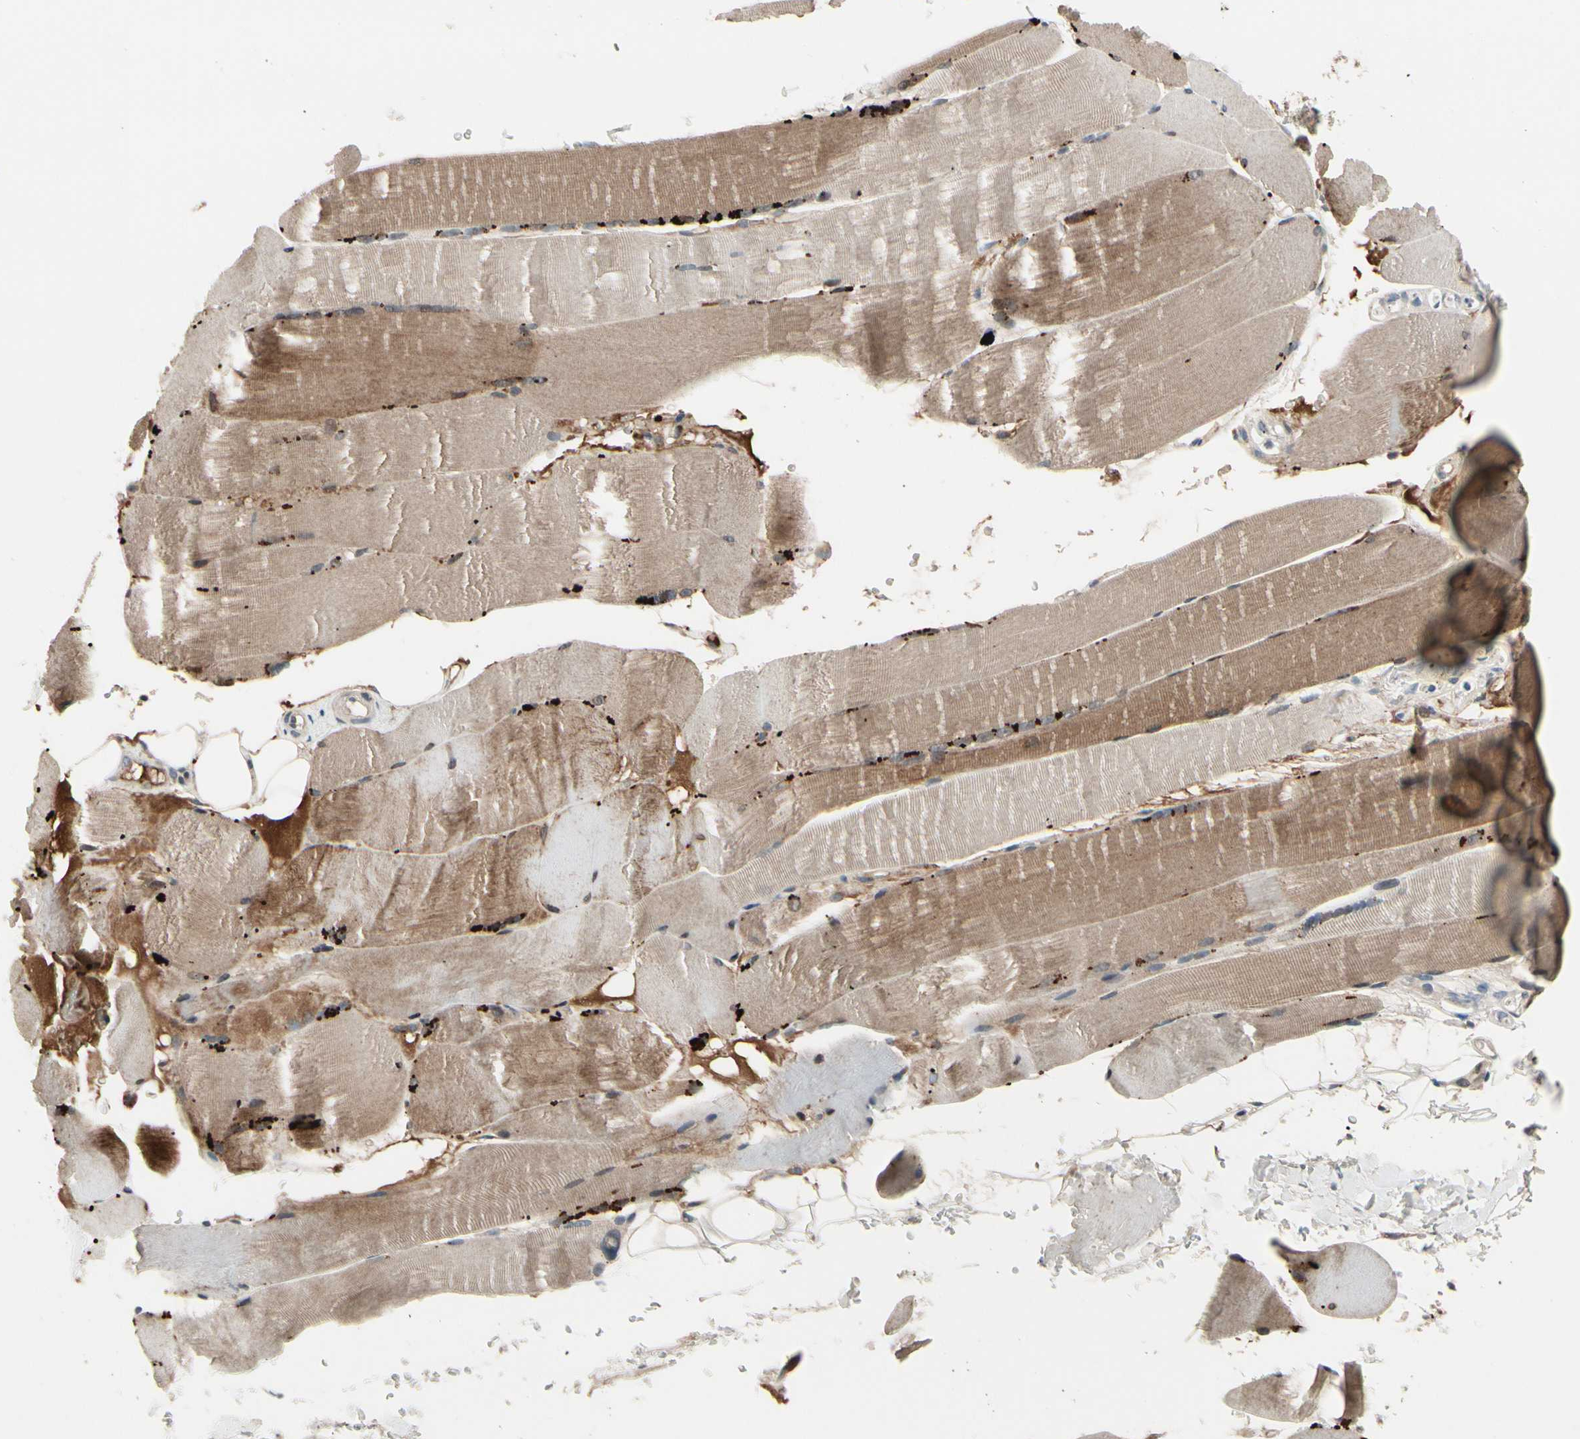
{"staining": {"intensity": "moderate", "quantity": ">75%", "location": "cytoplasmic/membranous"}, "tissue": "skeletal muscle", "cell_type": "Myocytes", "image_type": "normal", "snomed": [{"axis": "morphology", "description": "Normal tissue, NOS"}, {"axis": "topography", "description": "Skin"}, {"axis": "topography", "description": "Skeletal muscle"}], "caption": "IHC staining of benign skeletal muscle, which shows medium levels of moderate cytoplasmic/membranous positivity in about >75% of myocytes indicating moderate cytoplasmic/membranous protein positivity. The staining was performed using DAB (3,3'-diaminobenzidine) (brown) for protein detection and nuclei were counterstained in hematoxylin (blue).", "gene": "SNX29", "patient": {"sex": "male", "age": 83}}